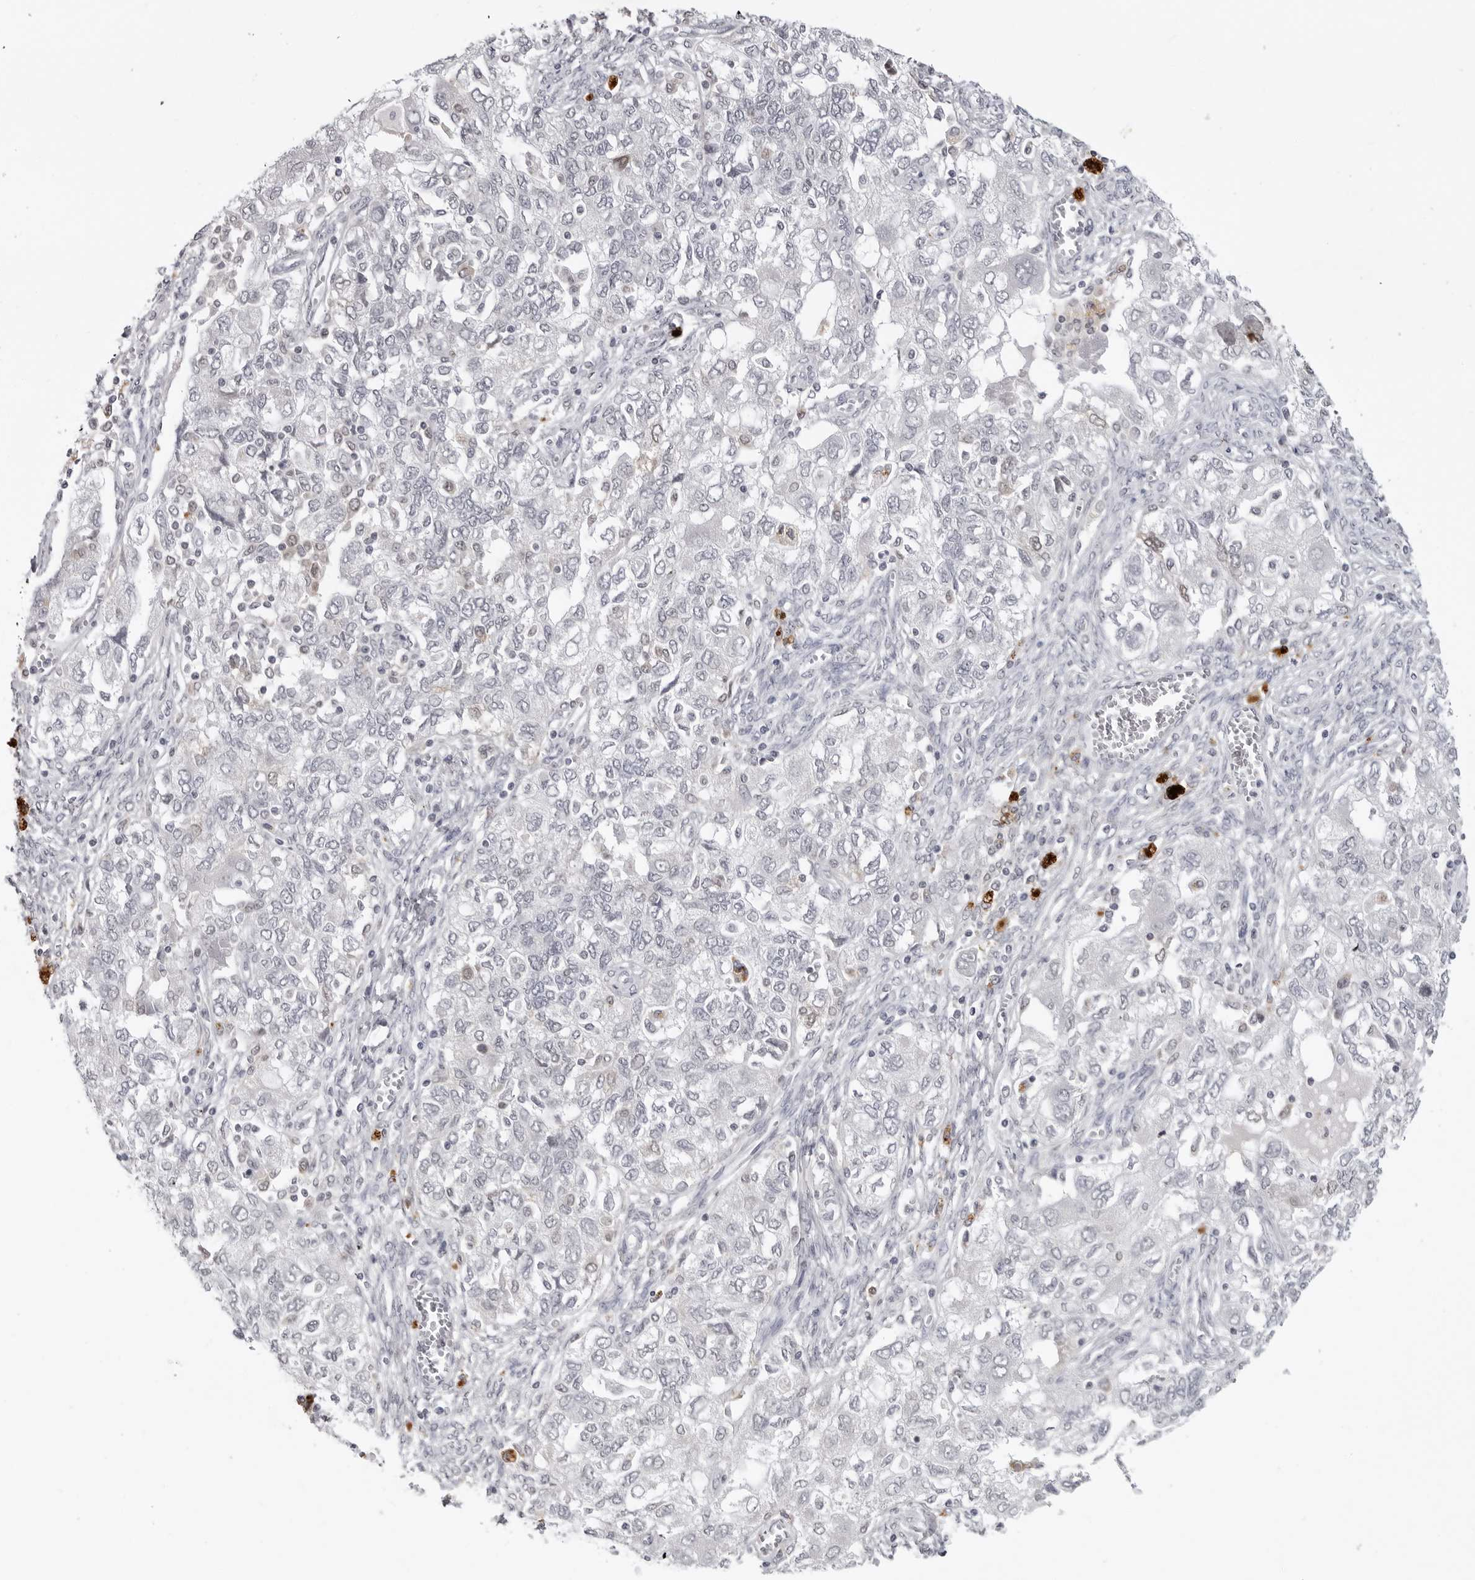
{"staining": {"intensity": "negative", "quantity": "none", "location": "none"}, "tissue": "ovarian cancer", "cell_type": "Tumor cells", "image_type": "cancer", "snomed": [{"axis": "morphology", "description": "Carcinoma, NOS"}, {"axis": "morphology", "description": "Cystadenocarcinoma, serous, NOS"}, {"axis": "topography", "description": "Ovary"}], "caption": "IHC of human ovarian serous cystadenocarcinoma reveals no staining in tumor cells.", "gene": "RRM1", "patient": {"sex": "female", "age": 69}}